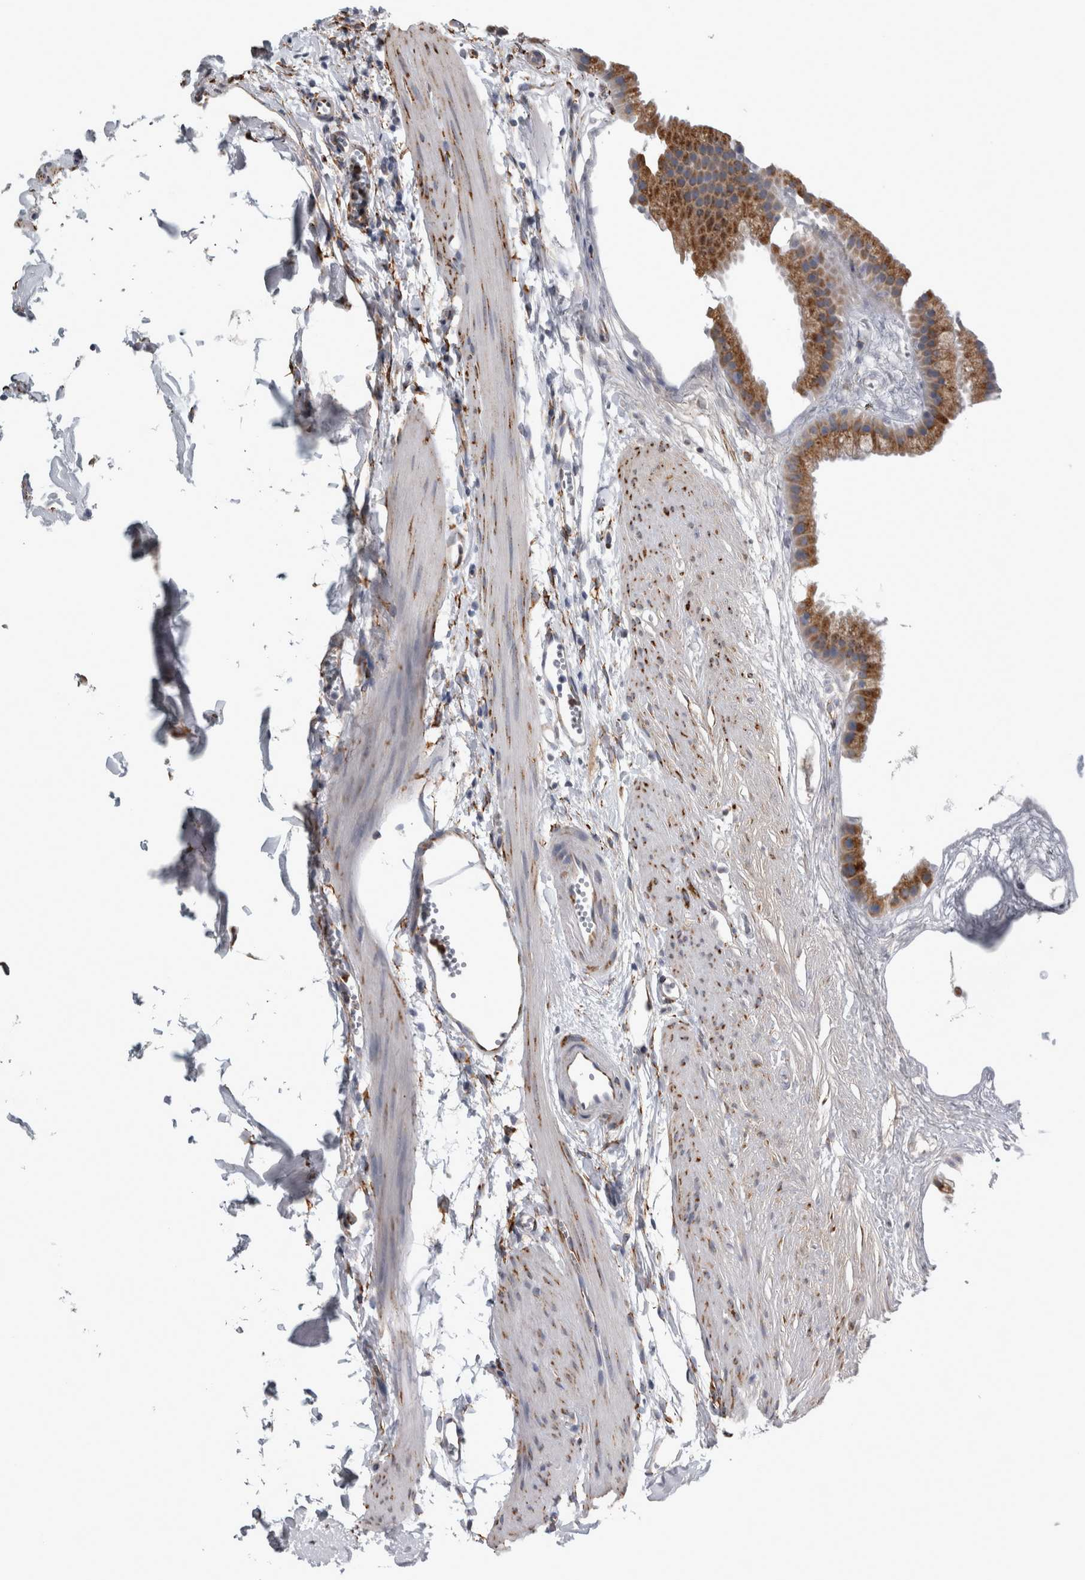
{"staining": {"intensity": "moderate", "quantity": ">75%", "location": "cytoplasmic/membranous"}, "tissue": "gallbladder", "cell_type": "Glandular cells", "image_type": "normal", "snomed": [{"axis": "morphology", "description": "Normal tissue, NOS"}, {"axis": "topography", "description": "Gallbladder"}], "caption": "Immunohistochemistry (IHC) image of unremarkable gallbladder: human gallbladder stained using immunohistochemistry reveals medium levels of moderate protein expression localized specifically in the cytoplasmic/membranous of glandular cells, appearing as a cytoplasmic/membranous brown color.", "gene": "FHIP2B", "patient": {"sex": "female", "age": 64}}